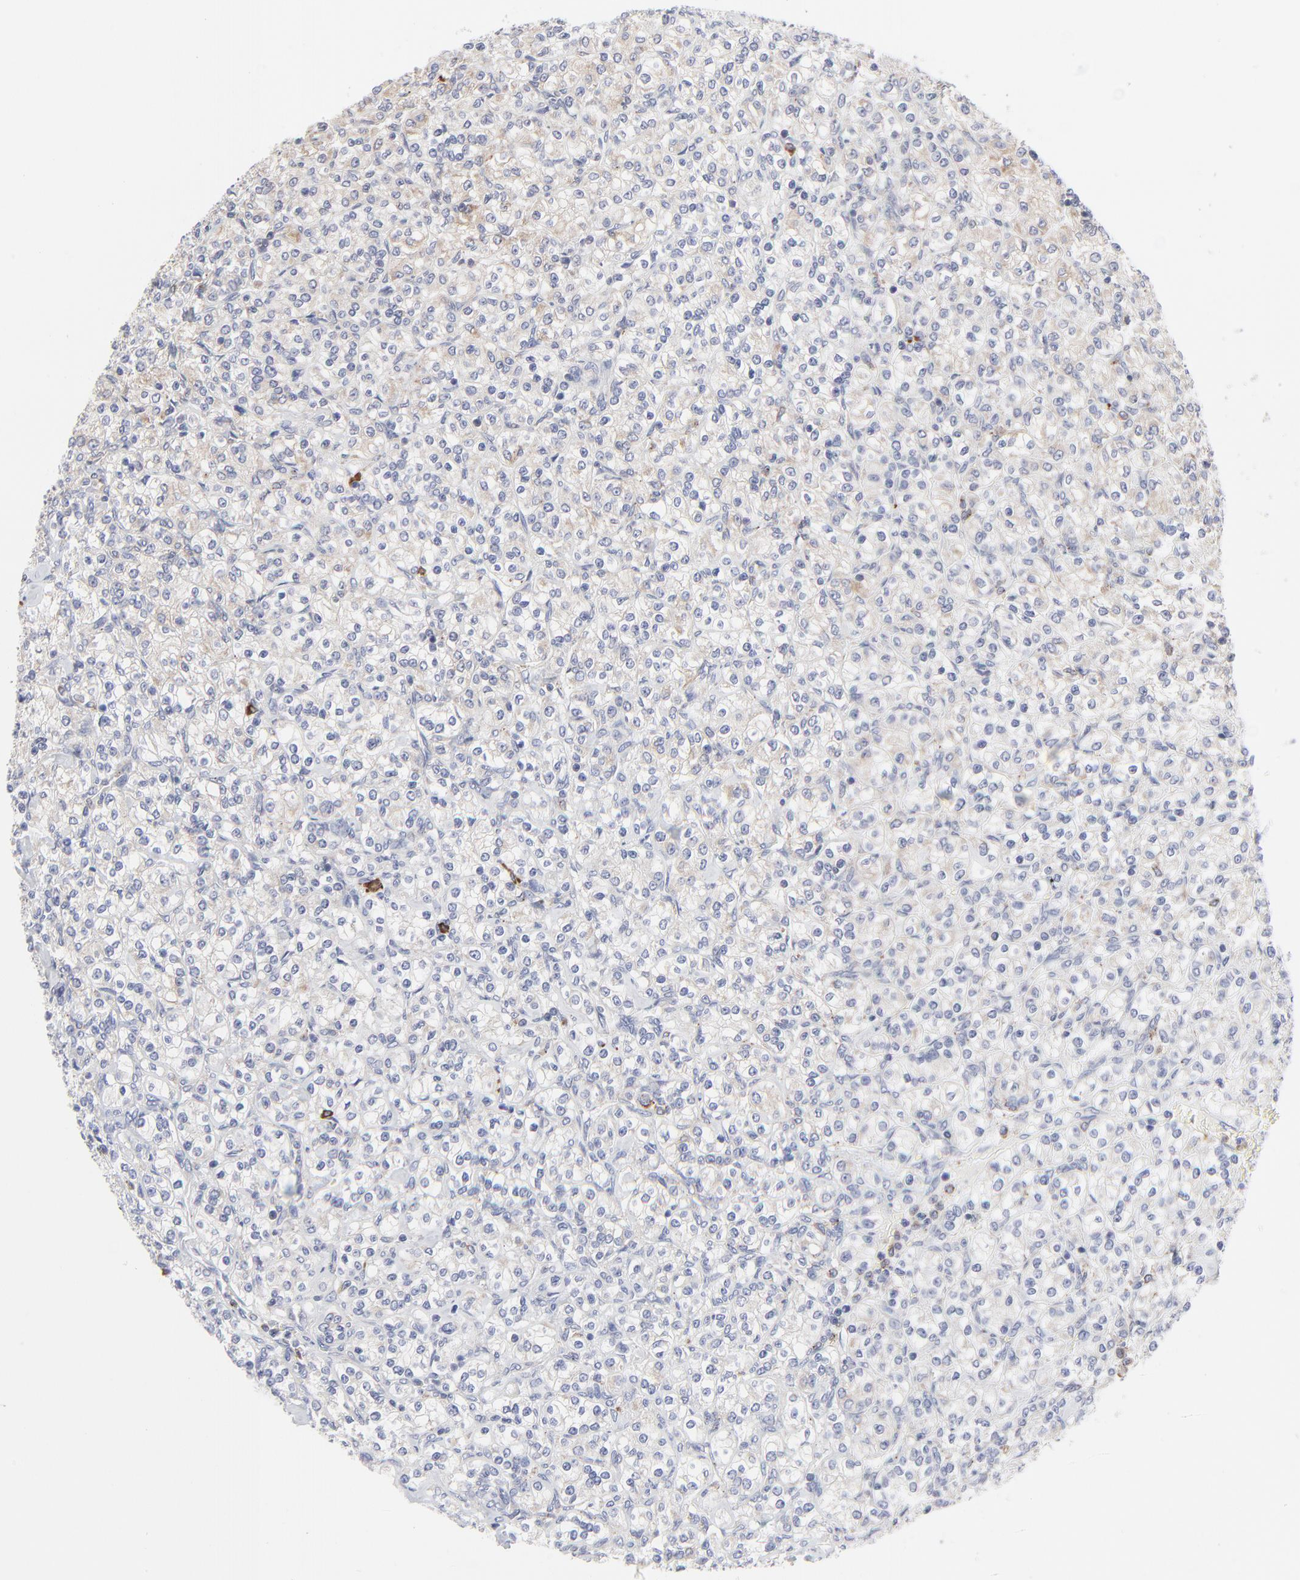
{"staining": {"intensity": "weak", "quantity": "<25%", "location": "cytoplasmic/membranous"}, "tissue": "renal cancer", "cell_type": "Tumor cells", "image_type": "cancer", "snomed": [{"axis": "morphology", "description": "Adenocarcinoma, NOS"}, {"axis": "topography", "description": "Kidney"}], "caption": "Micrograph shows no protein expression in tumor cells of renal adenocarcinoma tissue.", "gene": "TRIM22", "patient": {"sex": "male", "age": 77}}